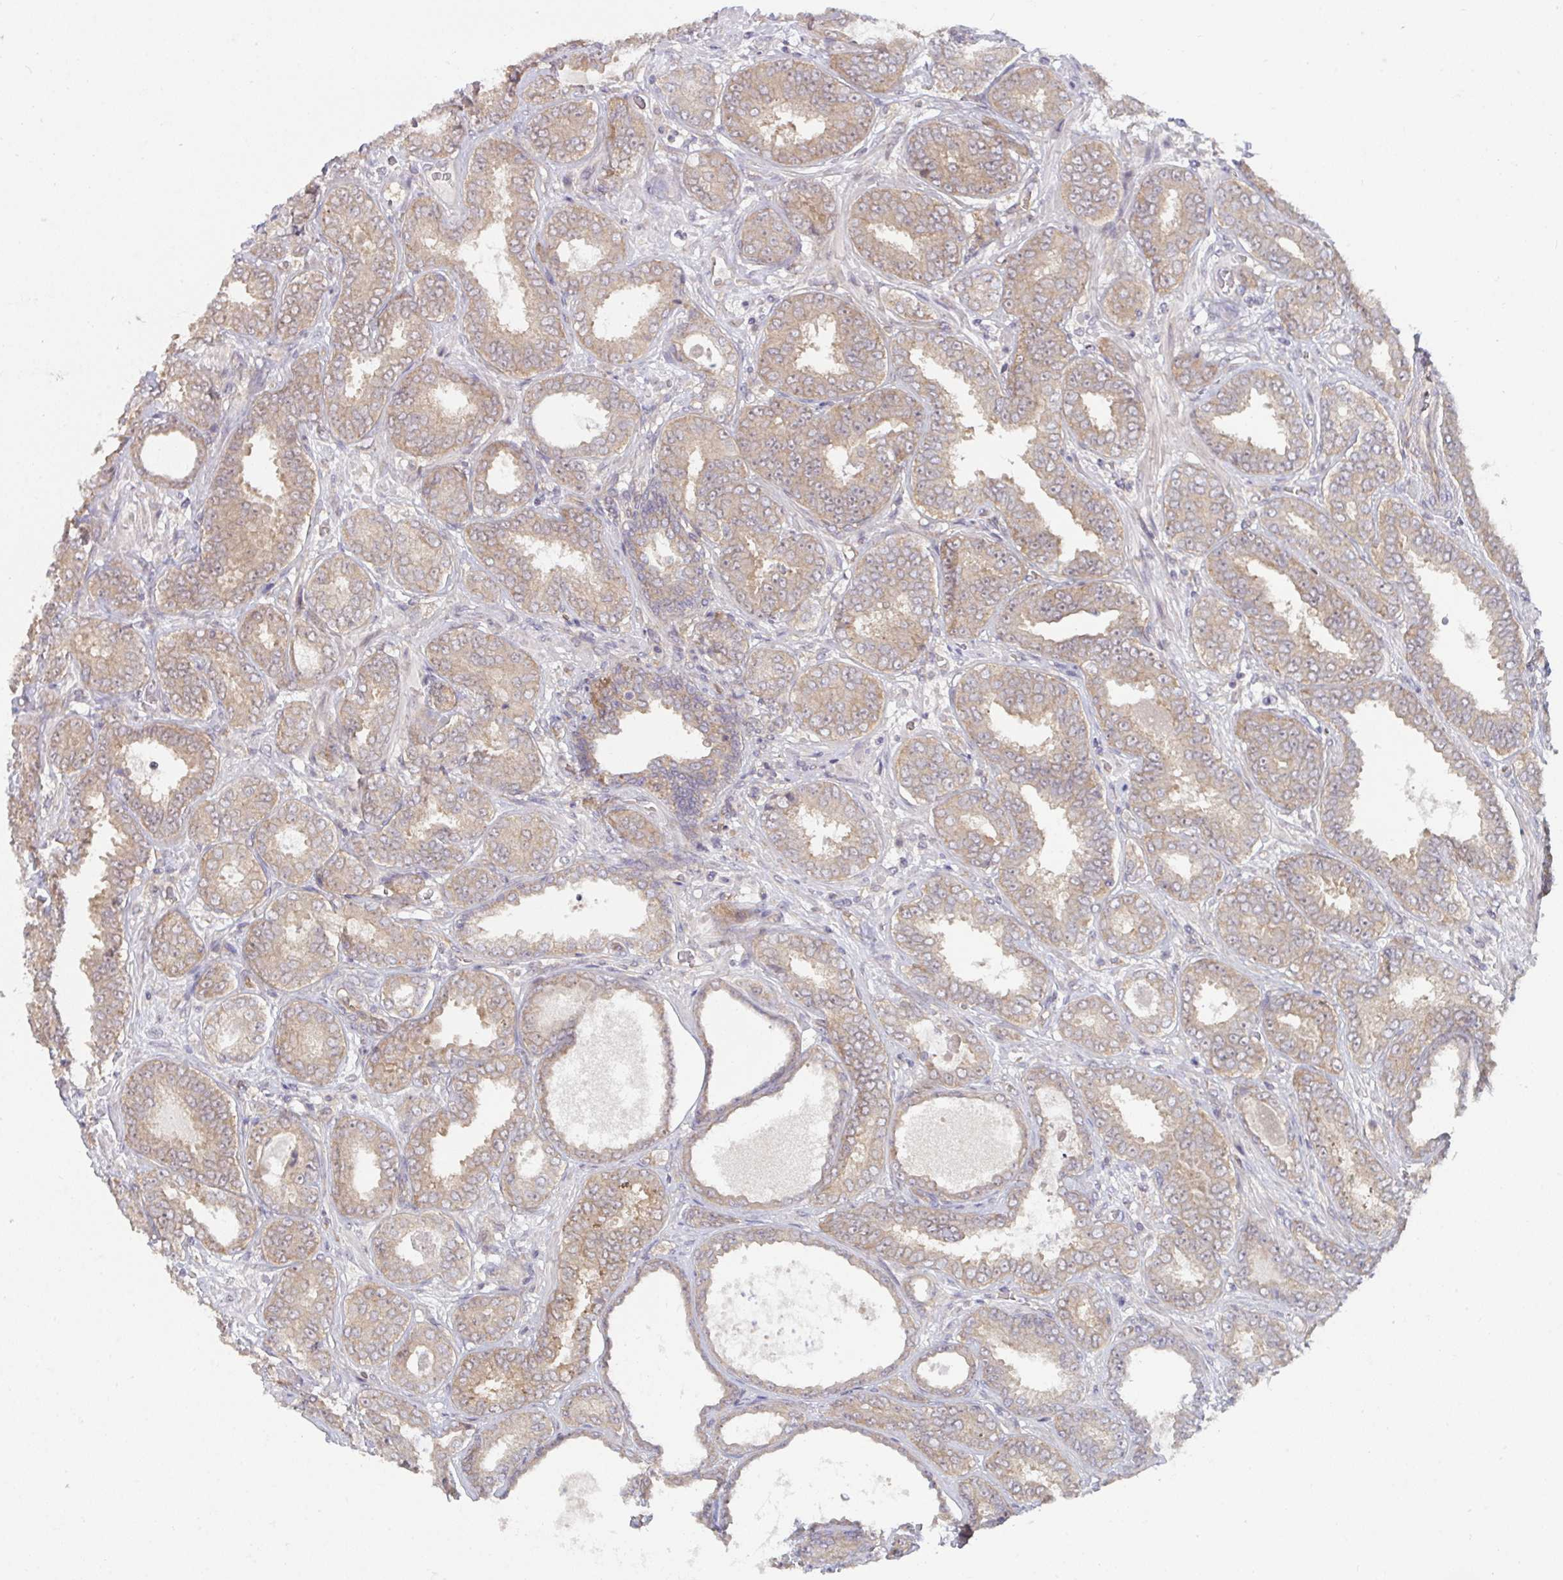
{"staining": {"intensity": "weak", "quantity": "25%-75%", "location": "cytoplasmic/membranous"}, "tissue": "prostate cancer", "cell_type": "Tumor cells", "image_type": "cancer", "snomed": [{"axis": "morphology", "description": "Adenocarcinoma, High grade"}, {"axis": "topography", "description": "Prostate"}], "caption": "Immunohistochemistry (DAB (3,3'-diaminobenzidine)) staining of human prostate cancer (high-grade adenocarcinoma) displays weak cytoplasmic/membranous protein positivity in about 25%-75% of tumor cells.", "gene": "CASP9", "patient": {"sex": "male", "age": 72}}